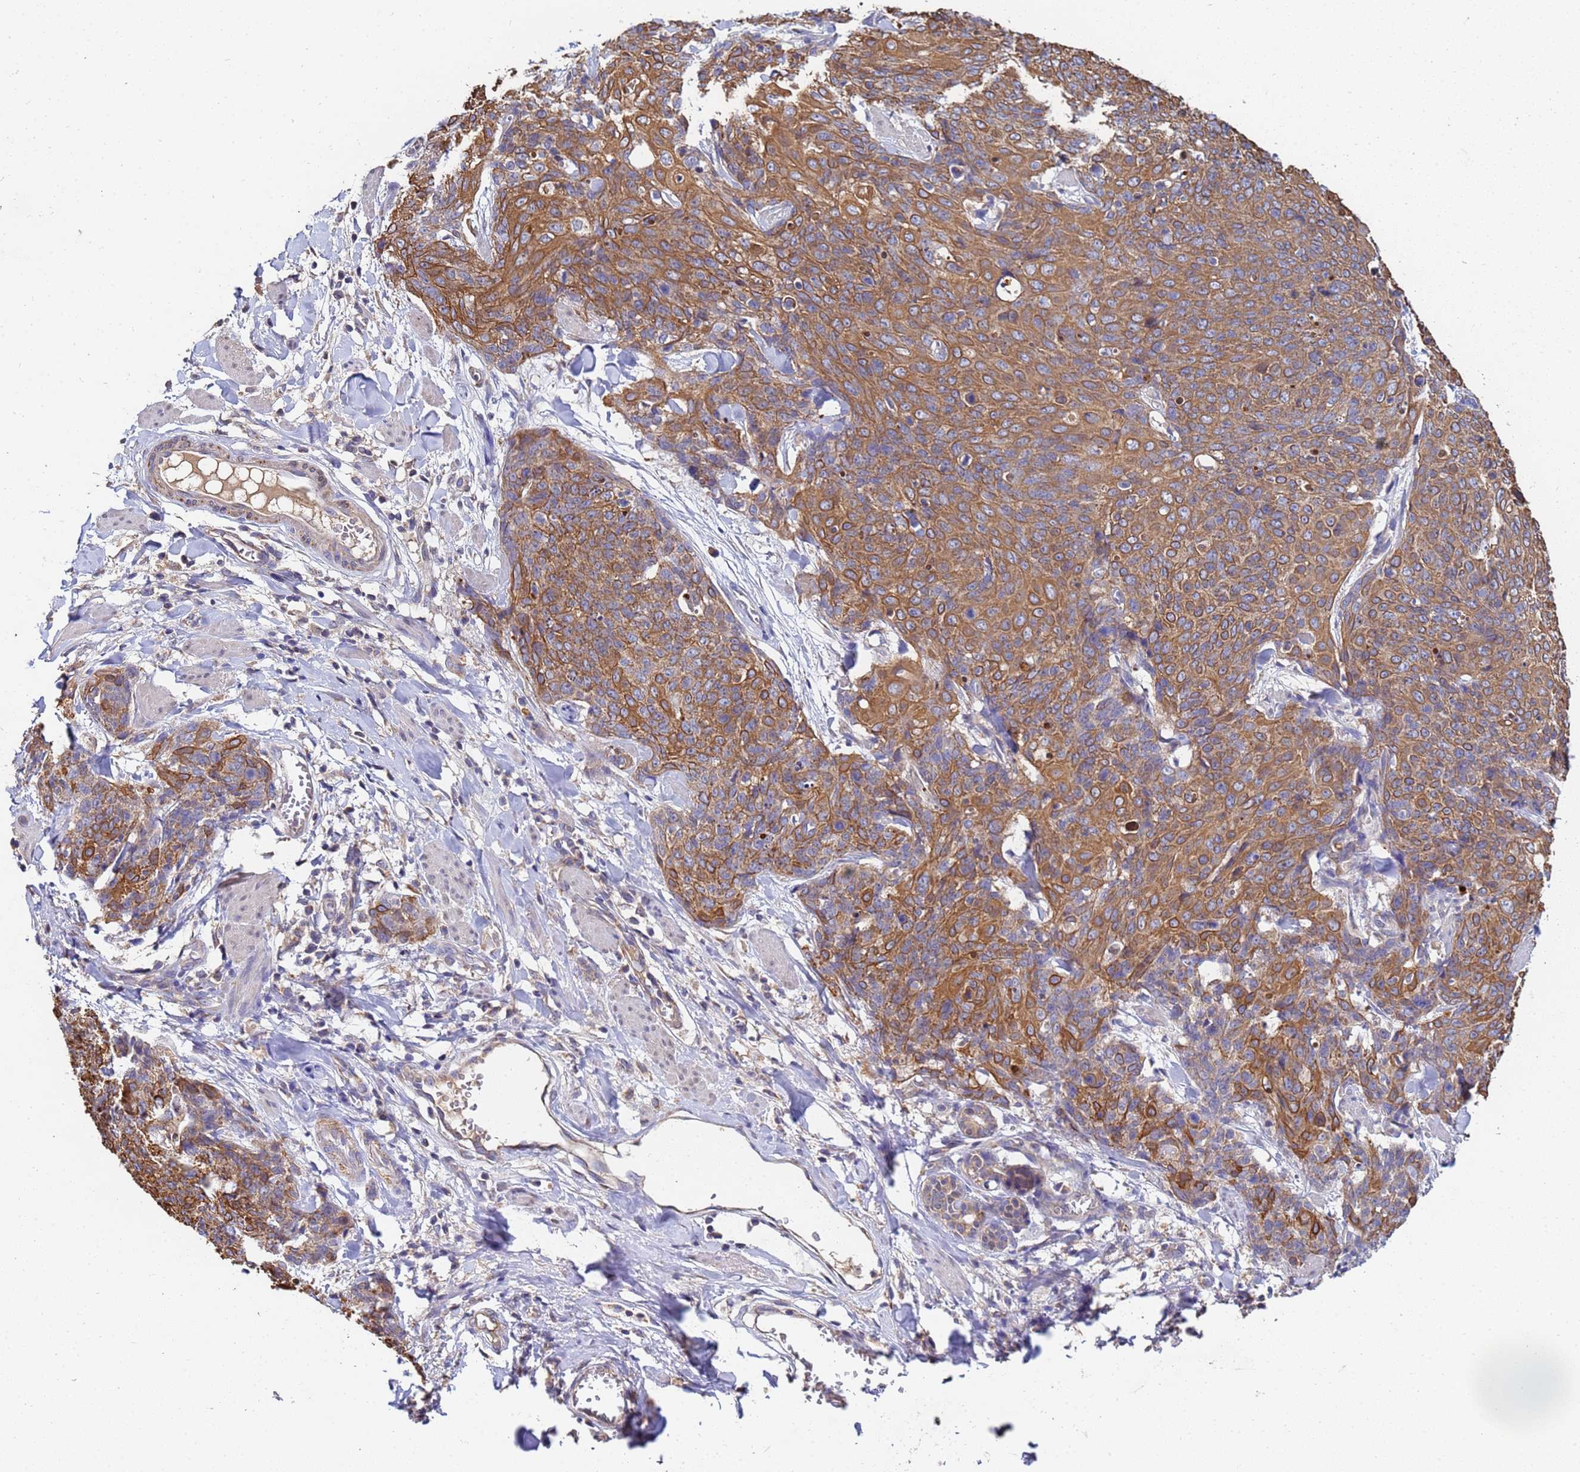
{"staining": {"intensity": "moderate", "quantity": "25%-75%", "location": "cytoplasmic/membranous"}, "tissue": "skin cancer", "cell_type": "Tumor cells", "image_type": "cancer", "snomed": [{"axis": "morphology", "description": "Squamous cell carcinoma, NOS"}, {"axis": "topography", "description": "Skin"}, {"axis": "topography", "description": "Vulva"}], "caption": "Immunohistochemistry (IHC) micrograph of neoplastic tissue: human skin squamous cell carcinoma stained using immunohistochemistry (IHC) demonstrates medium levels of moderate protein expression localized specifically in the cytoplasmic/membranous of tumor cells, appearing as a cytoplasmic/membranous brown color.", "gene": "C5orf34", "patient": {"sex": "female", "age": 85}}